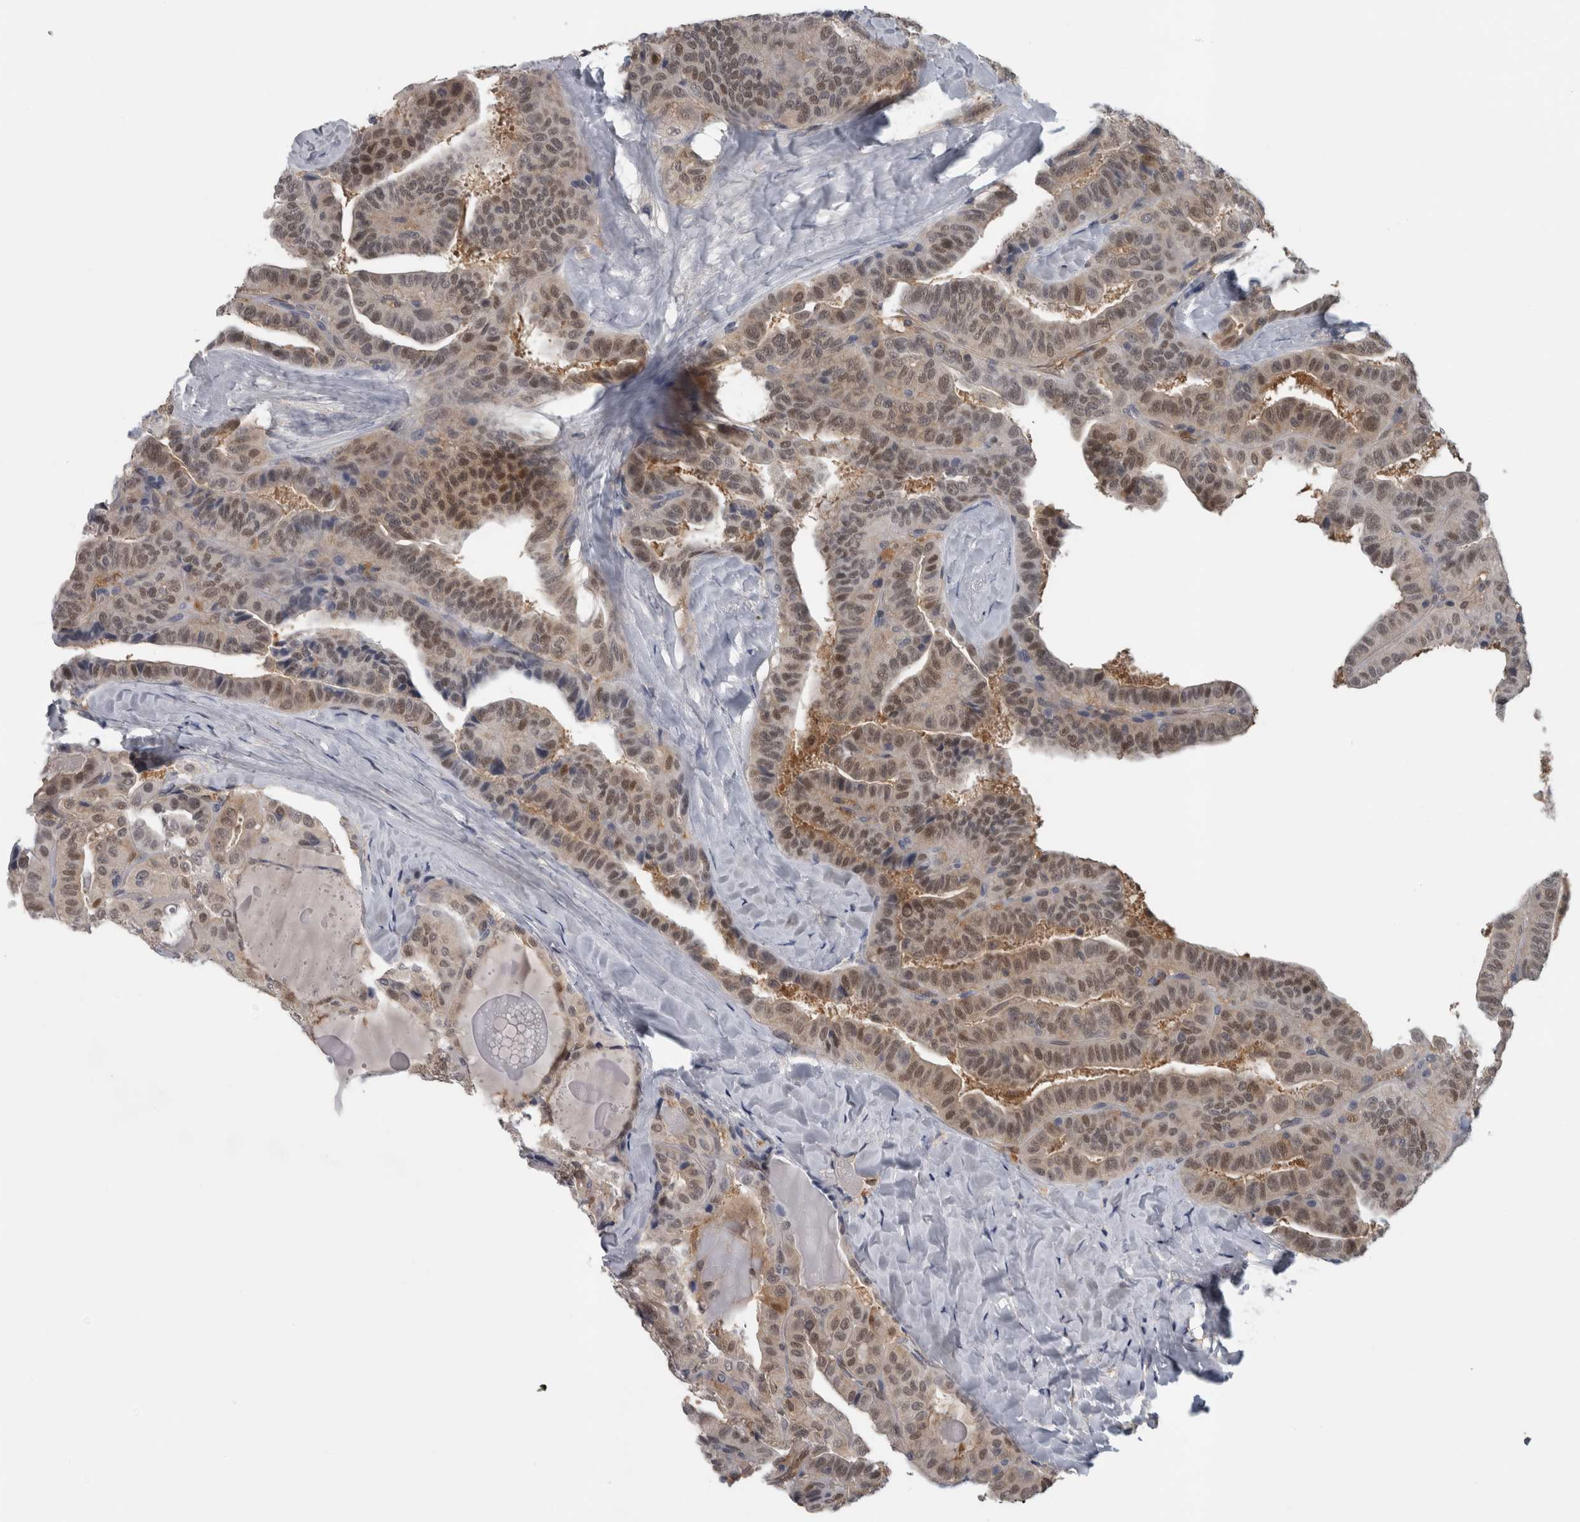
{"staining": {"intensity": "moderate", "quantity": ">75%", "location": "nuclear"}, "tissue": "thyroid cancer", "cell_type": "Tumor cells", "image_type": "cancer", "snomed": [{"axis": "morphology", "description": "Papillary adenocarcinoma, NOS"}, {"axis": "topography", "description": "Thyroid gland"}], "caption": "DAB immunohistochemical staining of papillary adenocarcinoma (thyroid) exhibits moderate nuclear protein positivity in about >75% of tumor cells. Immunohistochemistry (ihc) stains the protein in brown and the nuclei are stained blue.", "gene": "NAPRT", "patient": {"sex": "male", "age": 77}}